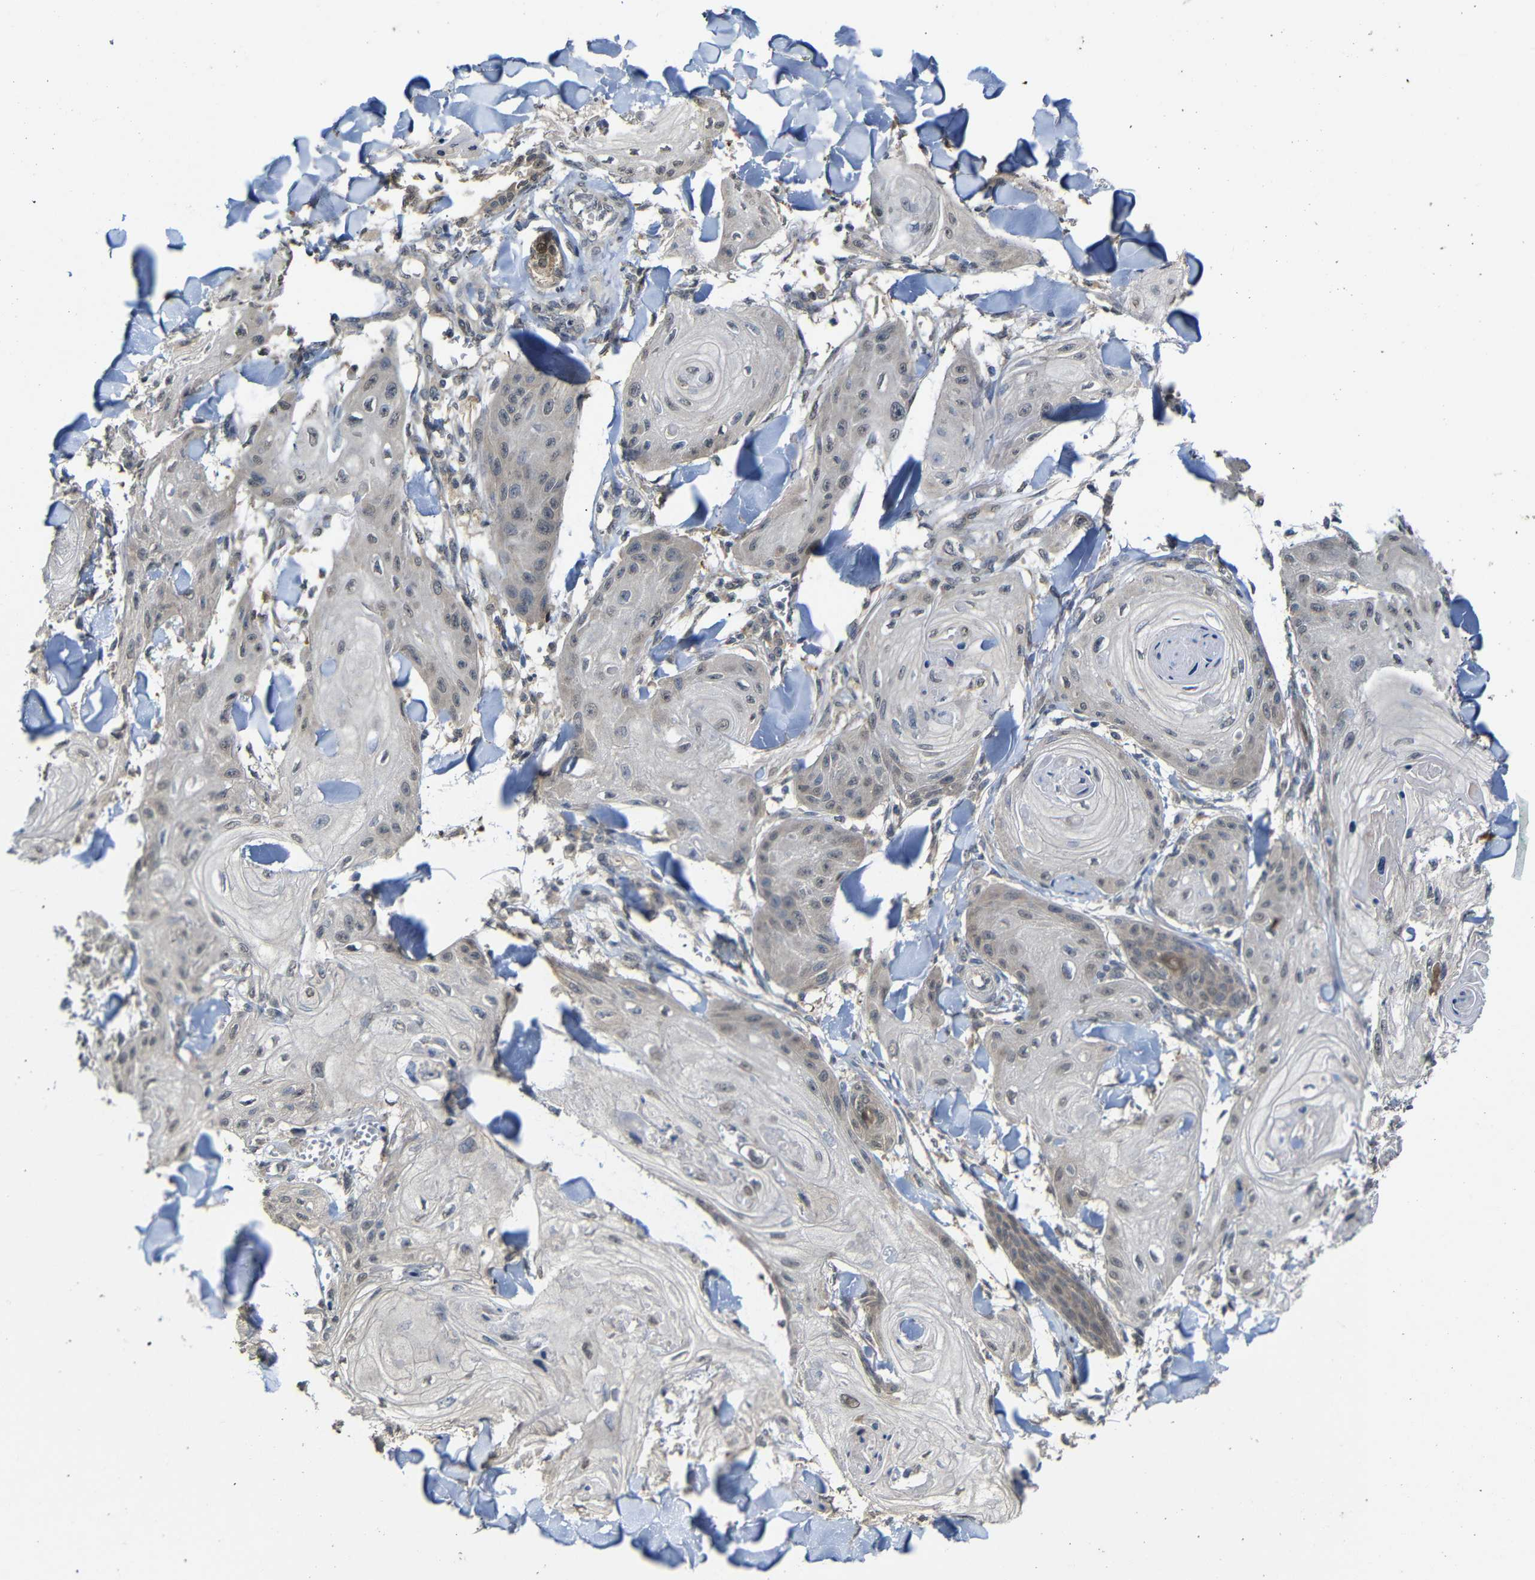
{"staining": {"intensity": "negative", "quantity": "none", "location": "none"}, "tissue": "skin cancer", "cell_type": "Tumor cells", "image_type": "cancer", "snomed": [{"axis": "morphology", "description": "Squamous cell carcinoma, NOS"}, {"axis": "topography", "description": "Skin"}], "caption": "The immunohistochemistry (IHC) histopathology image has no significant positivity in tumor cells of skin squamous cell carcinoma tissue. (Brightfield microscopy of DAB (3,3'-diaminobenzidine) immunohistochemistry (IHC) at high magnification).", "gene": "ATG12", "patient": {"sex": "male", "age": 74}}